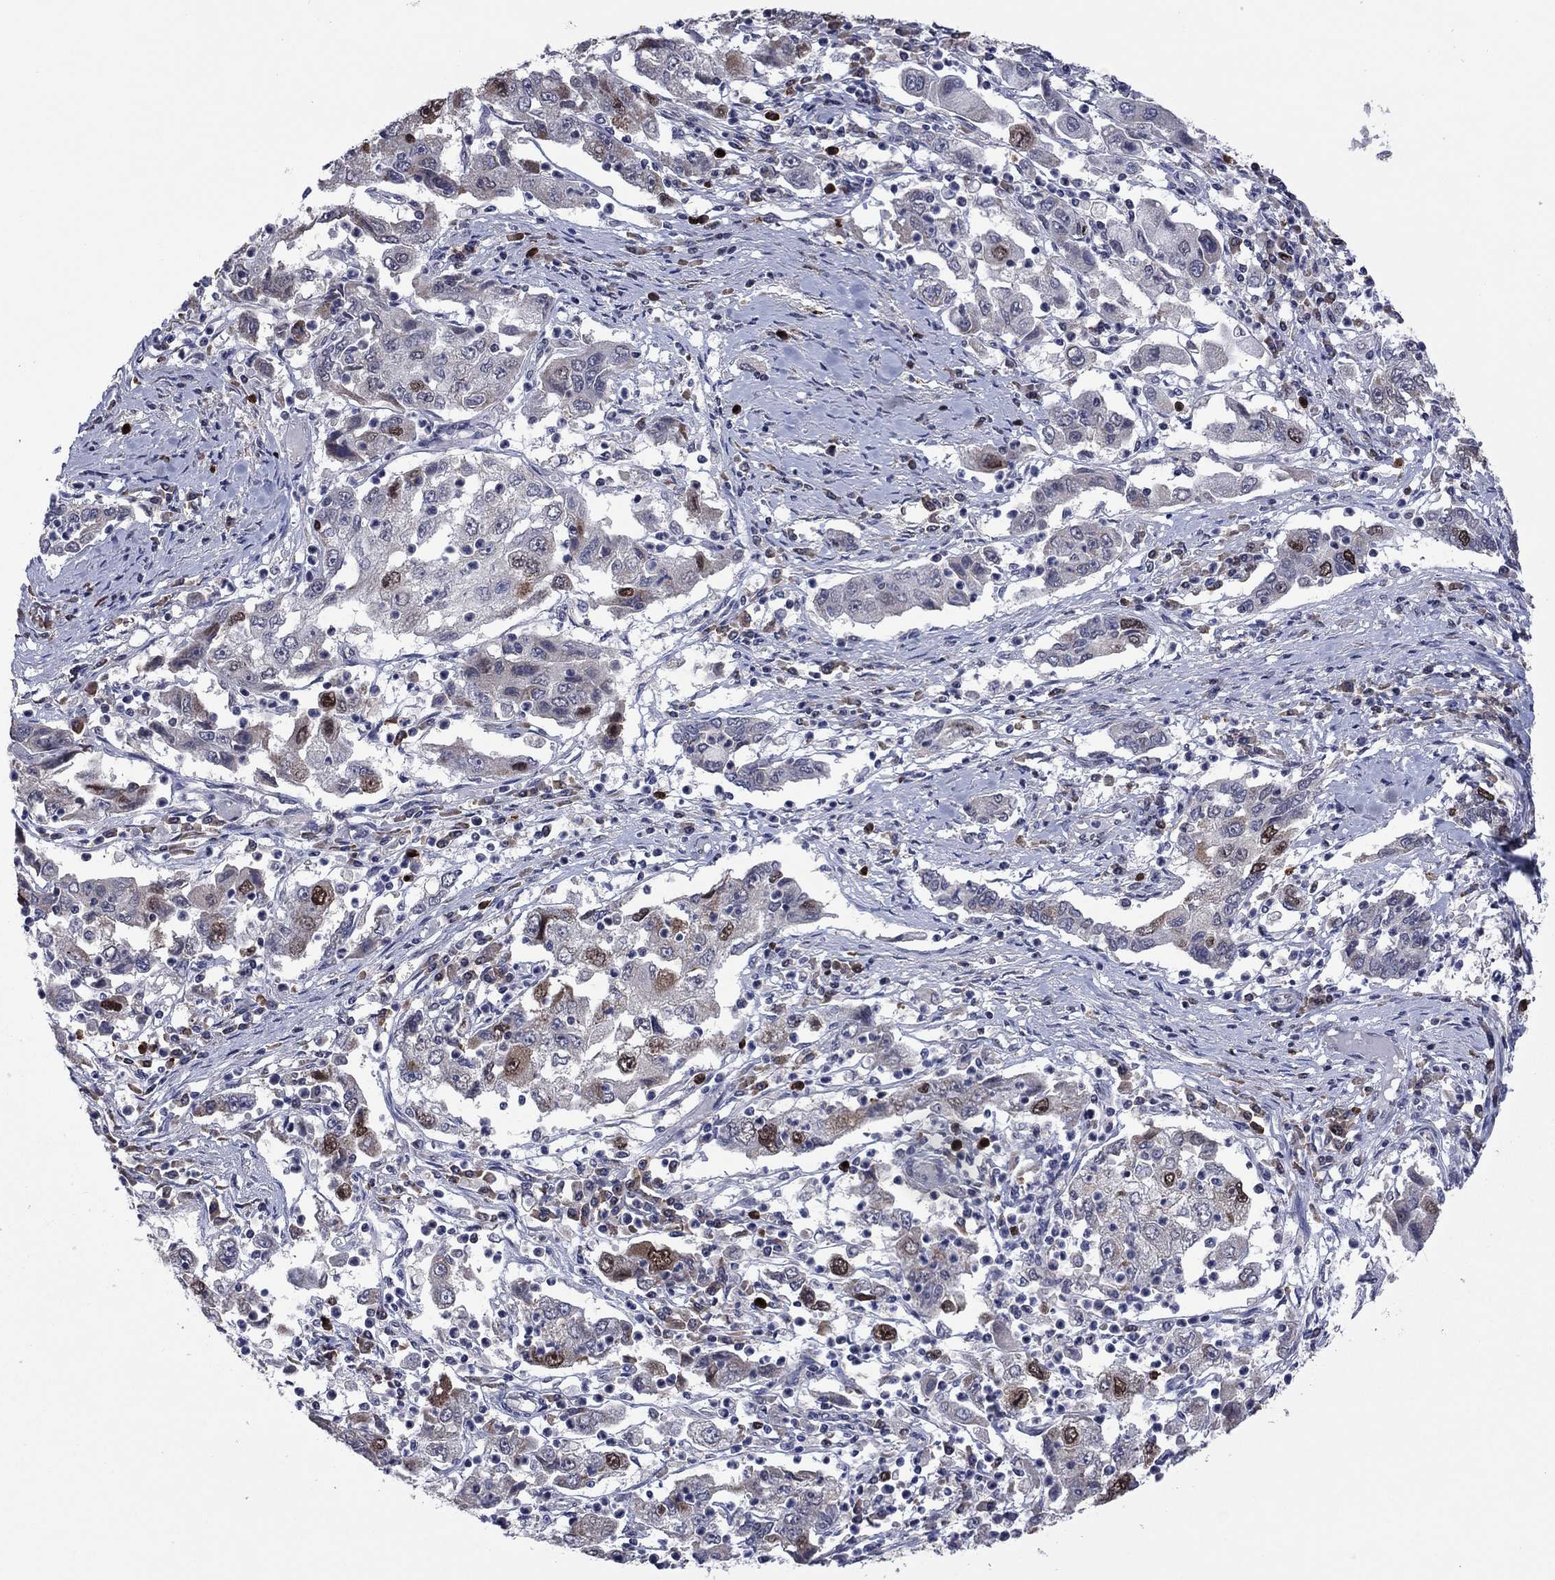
{"staining": {"intensity": "strong", "quantity": "<25%", "location": "nuclear"}, "tissue": "cervical cancer", "cell_type": "Tumor cells", "image_type": "cancer", "snomed": [{"axis": "morphology", "description": "Squamous cell carcinoma, NOS"}, {"axis": "topography", "description": "Cervix"}], "caption": "Immunohistochemistry (DAB) staining of cervical cancer (squamous cell carcinoma) shows strong nuclear protein positivity in approximately <25% of tumor cells.", "gene": "CDCA5", "patient": {"sex": "female", "age": 36}}